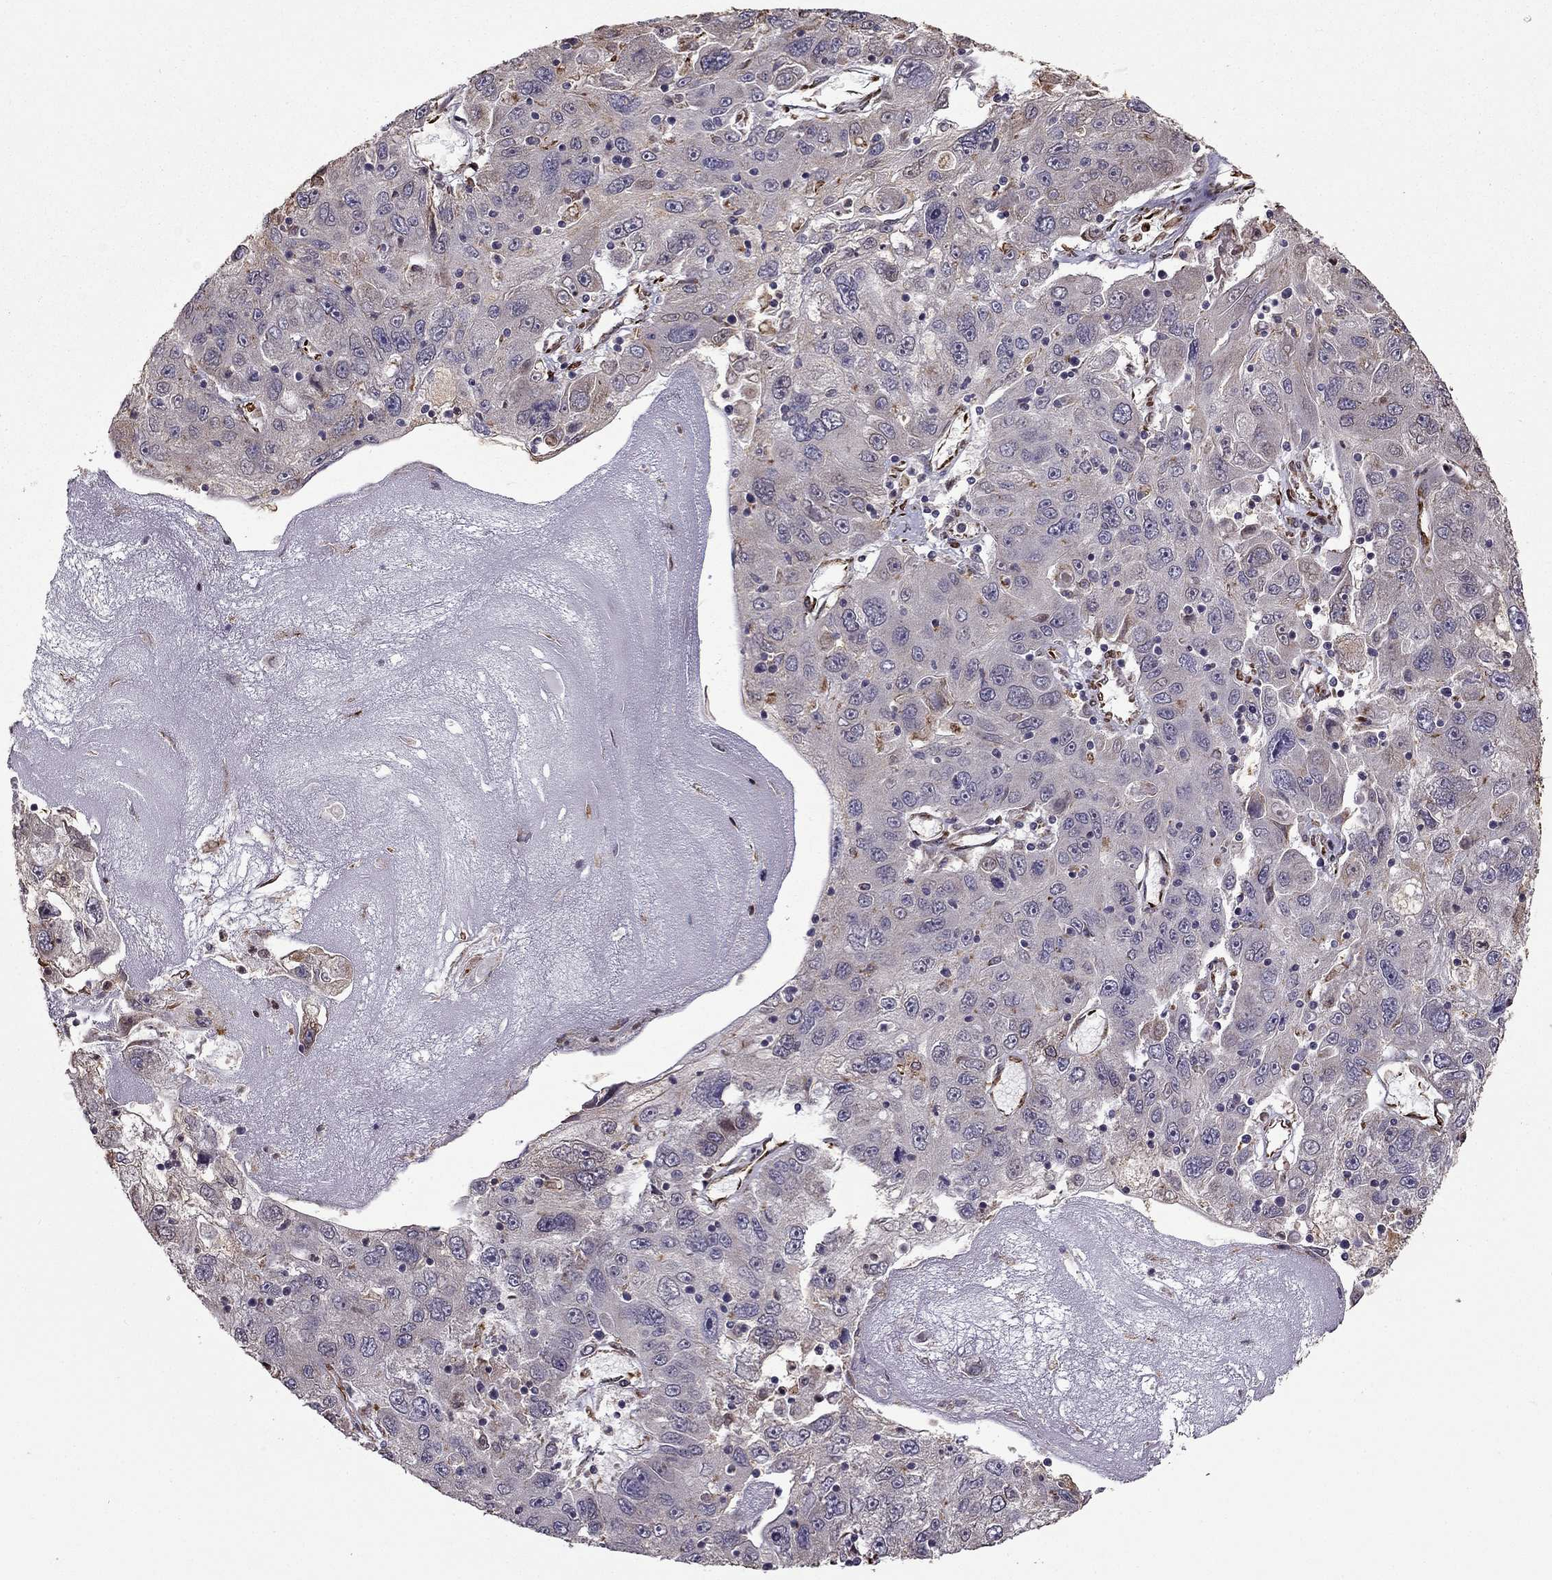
{"staining": {"intensity": "moderate", "quantity": "<25%", "location": "cytoplasmic/membranous"}, "tissue": "stomach cancer", "cell_type": "Tumor cells", "image_type": "cancer", "snomed": [{"axis": "morphology", "description": "Adenocarcinoma, NOS"}, {"axis": "topography", "description": "Stomach"}], "caption": "High-magnification brightfield microscopy of stomach adenocarcinoma stained with DAB (brown) and counterstained with hematoxylin (blue). tumor cells exhibit moderate cytoplasmic/membranous expression is seen in approximately<25% of cells.", "gene": "IKBIP", "patient": {"sex": "male", "age": 56}}